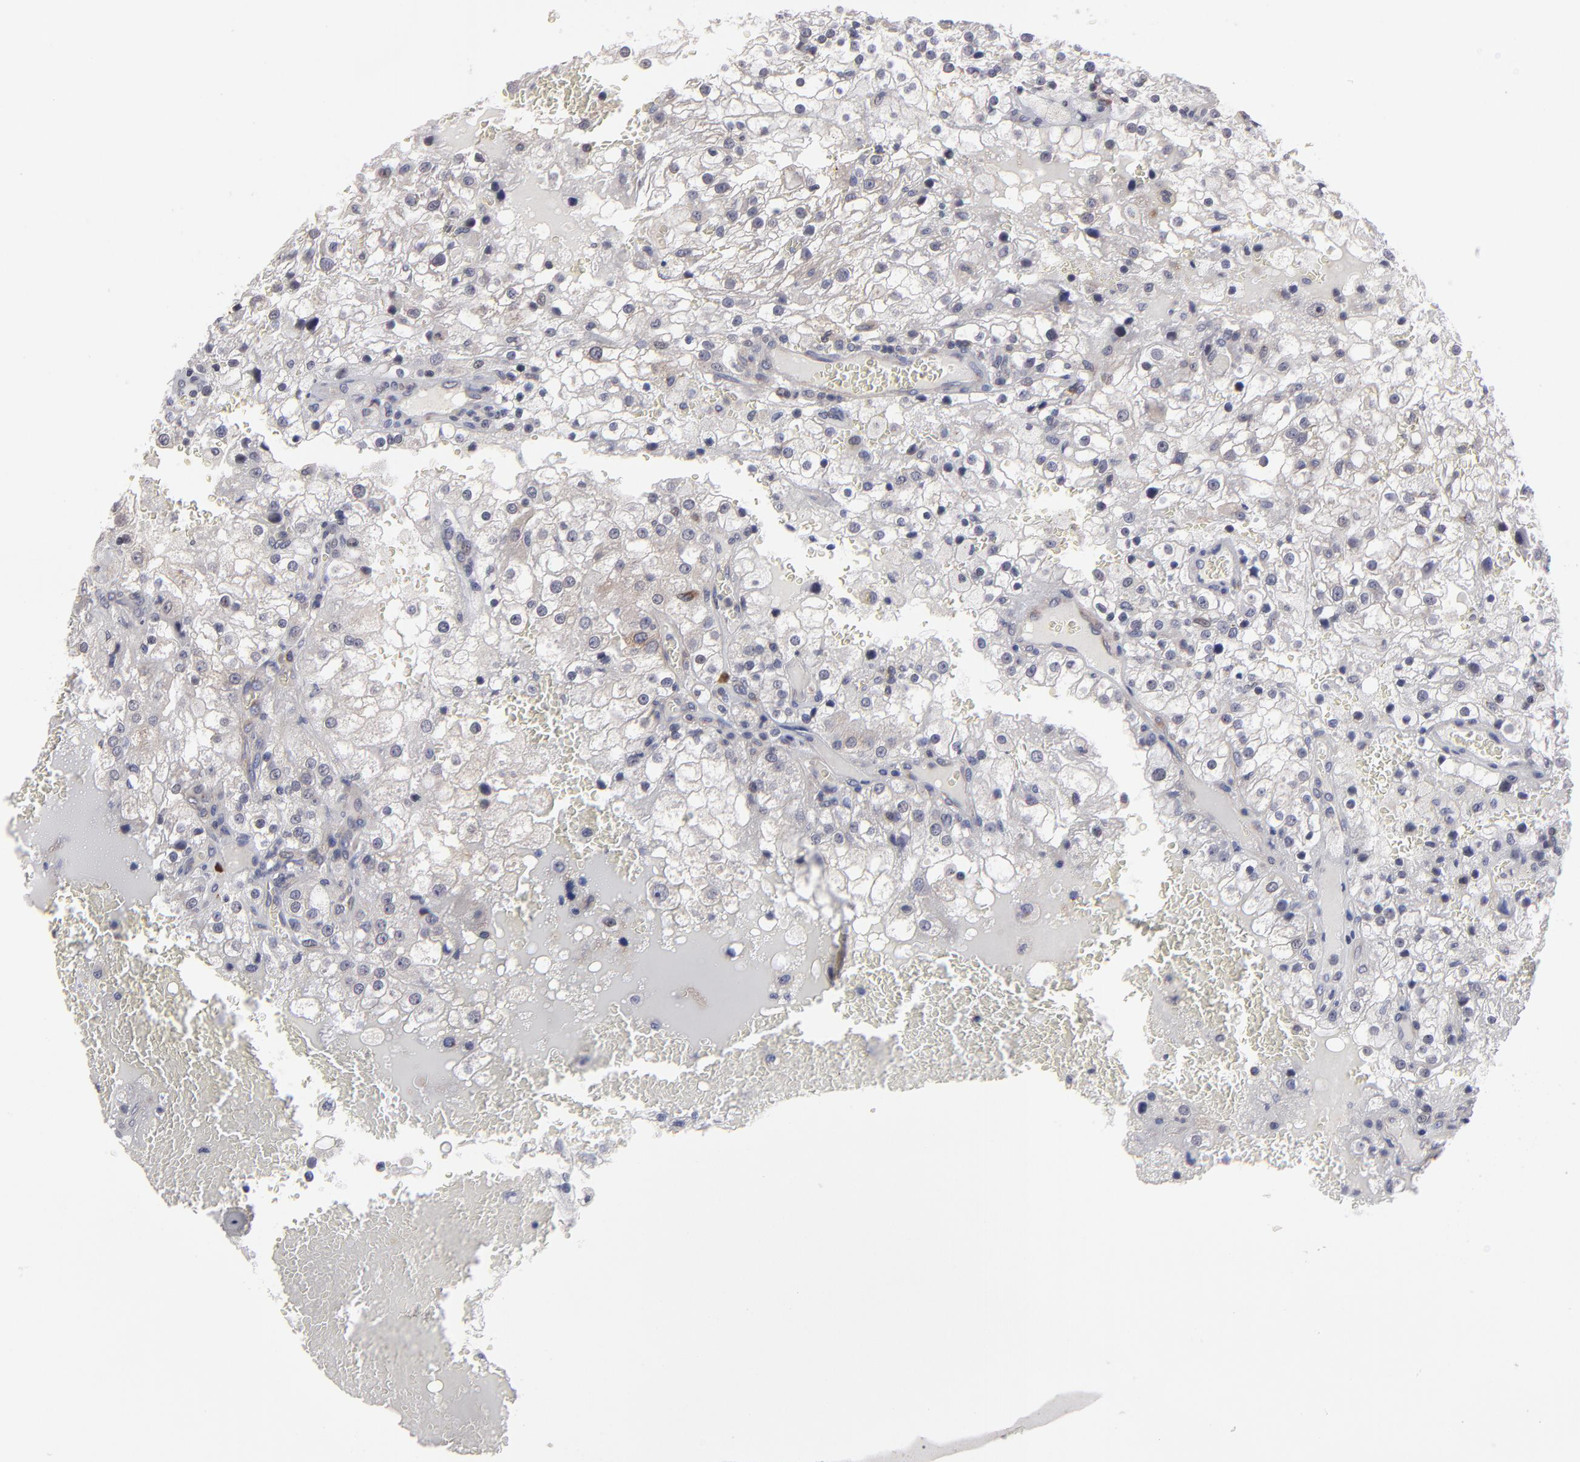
{"staining": {"intensity": "weak", "quantity": "<25%", "location": "cytoplasmic/membranous,nuclear"}, "tissue": "renal cancer", "cell_type": "Tumor cells", "image_type": "cancer", "snomed": [{"axis": "morphology", "description": "Adenocarcinoma, NOS"}, {"axis": "topography", "description": "Kidney"}], "caption": "High magnification brightfield microscopy of renal adenocarcinoma stained with DAB (3,3'-diaminobenzidine) (brown) and counterstained with hematoxylin (blue): tumor cells show no significant positivity.", "gene": "CEP97", "patient": {"sex": "female", "age": 74}}